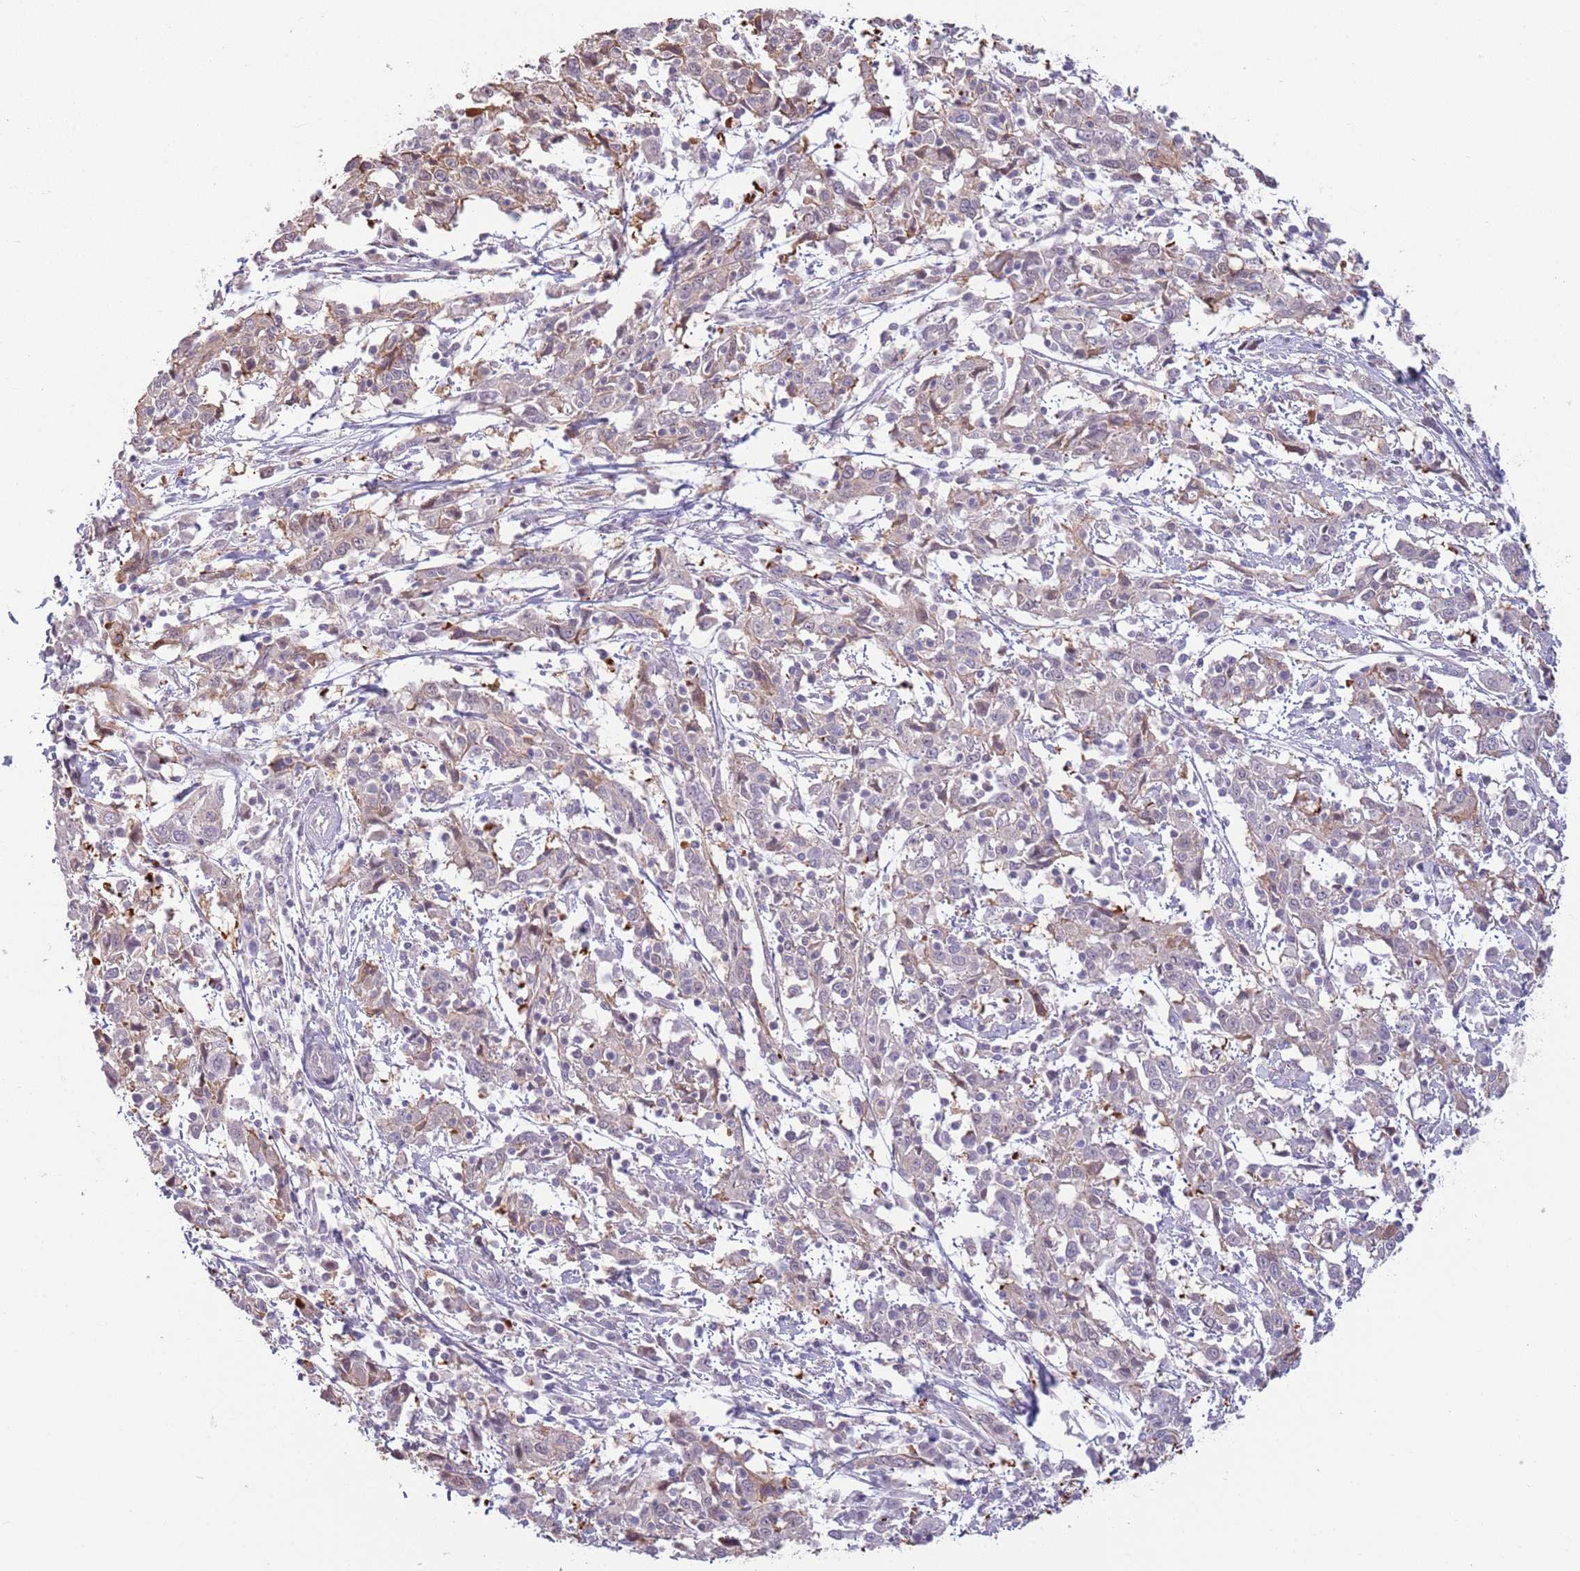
{"staining": {"intensity": "weak", "quantity": "<25%", "location": "cytoplasmic/membranous"}, "tissue": "cervical cancer", "cell_type": "Tumor cells", "image_type": "cancer", "snomed": [{"axis": "morphology", "description": "Squamous cell carcinoma, NOS"}, {"axis": "topography", "description": "Cervix"}], "caption": "Tumor cells show no significant protein expression in squamous cell carcinoma (cervical).", "gene": "LDHD", "patient": {"sex": "female", "age": 46}}